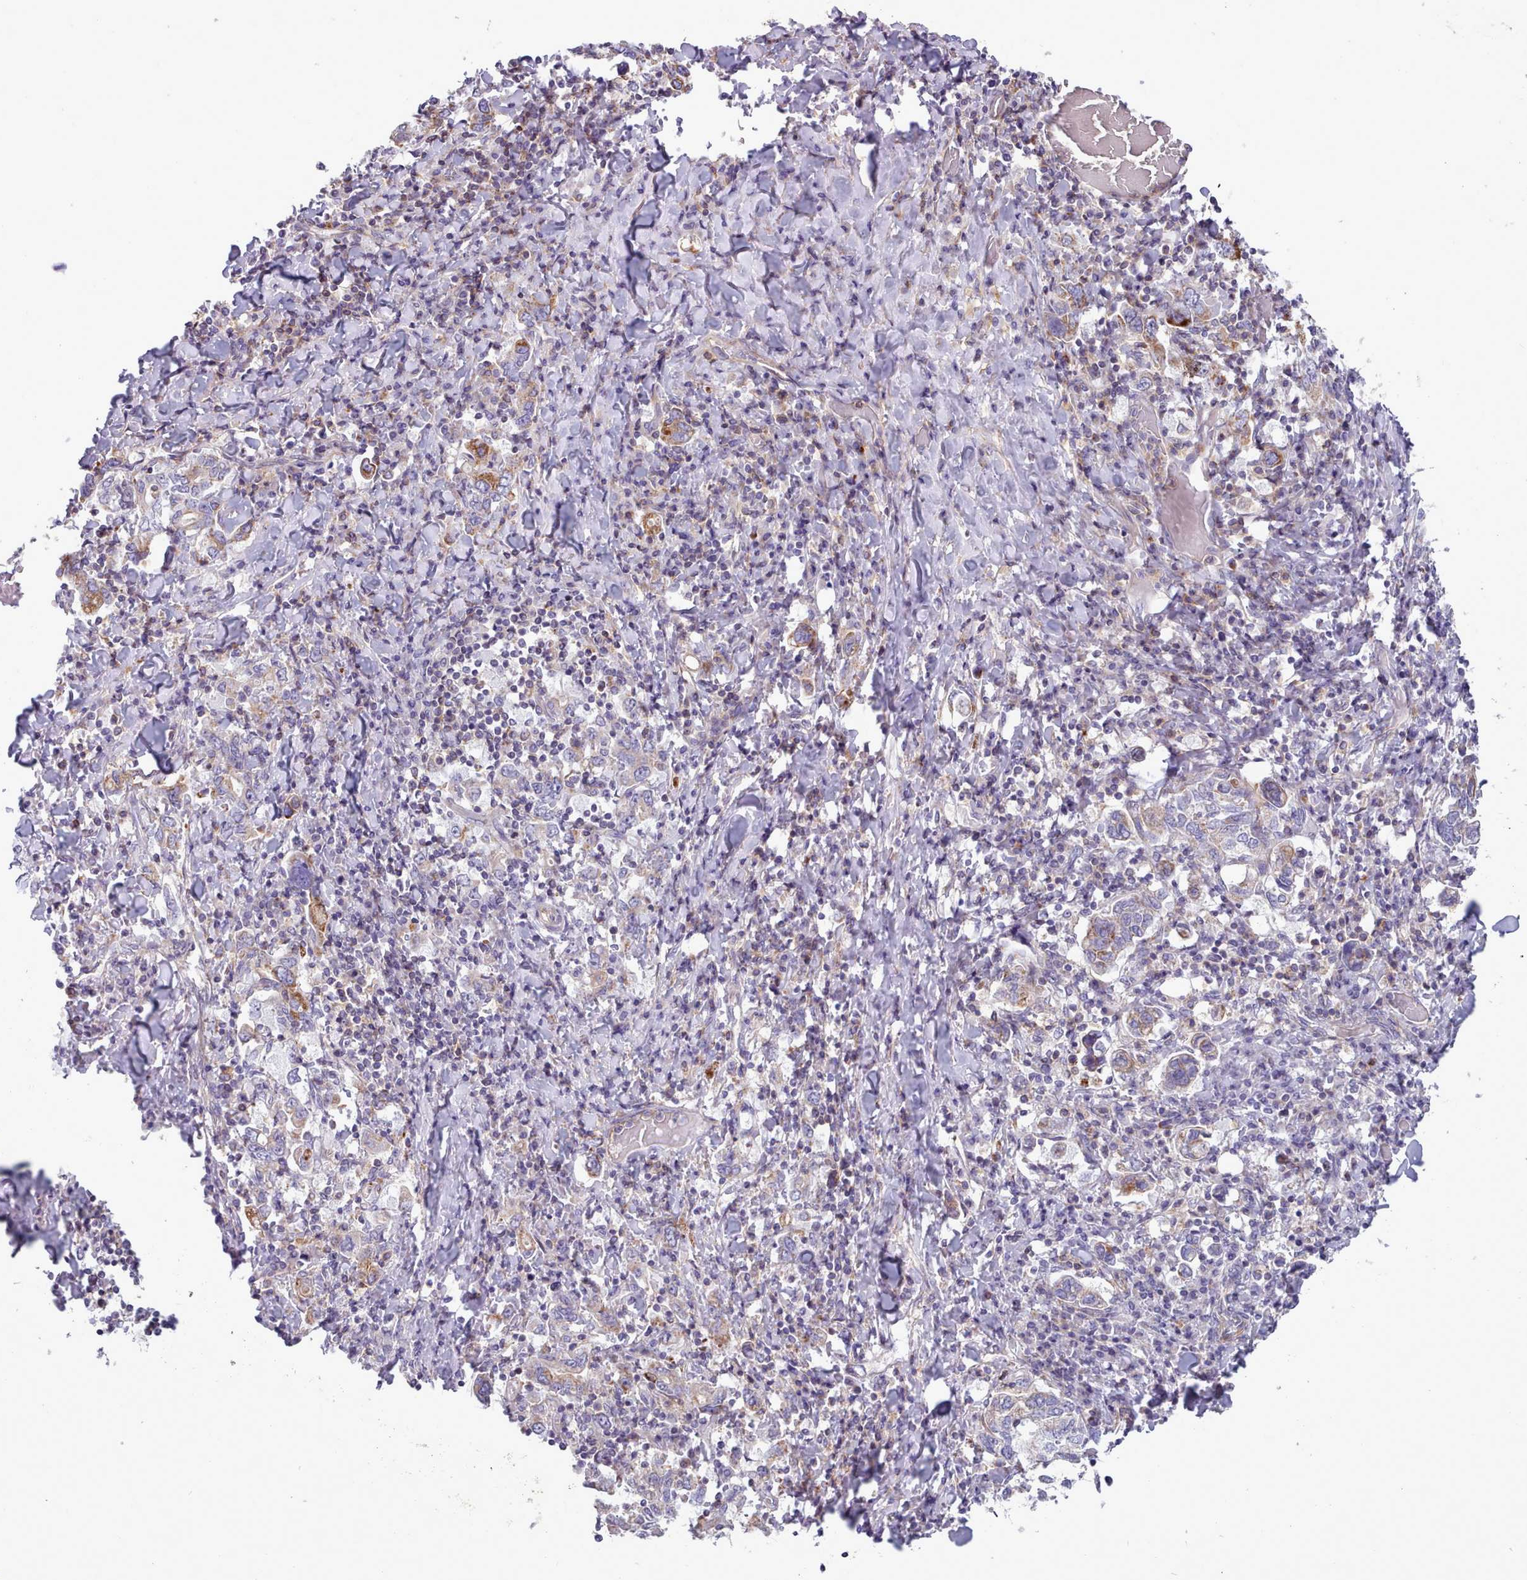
{"staining": {"intensity": "moderate", "quantity": "<25%", "location": "cytoplasmic/membranous"}, "tissue": "stomach cancer", "cell_type": "Tumor cells", "image_type": "cancer", "snomed": [{"axis": "morphology", "description": "Adenocarcinoma, NOS"}, {"axis": "topography", "description": "Stomach, upper"}], "caption": "Immunohistochemical staining of human adenocarcinoma (stomach) demonstrates moderate cytoplasmic/membranous protein staining in approximately <25% of tumor cells.", "gene": "TENT4B", "patient": {"sex": "male", "age": 62}}